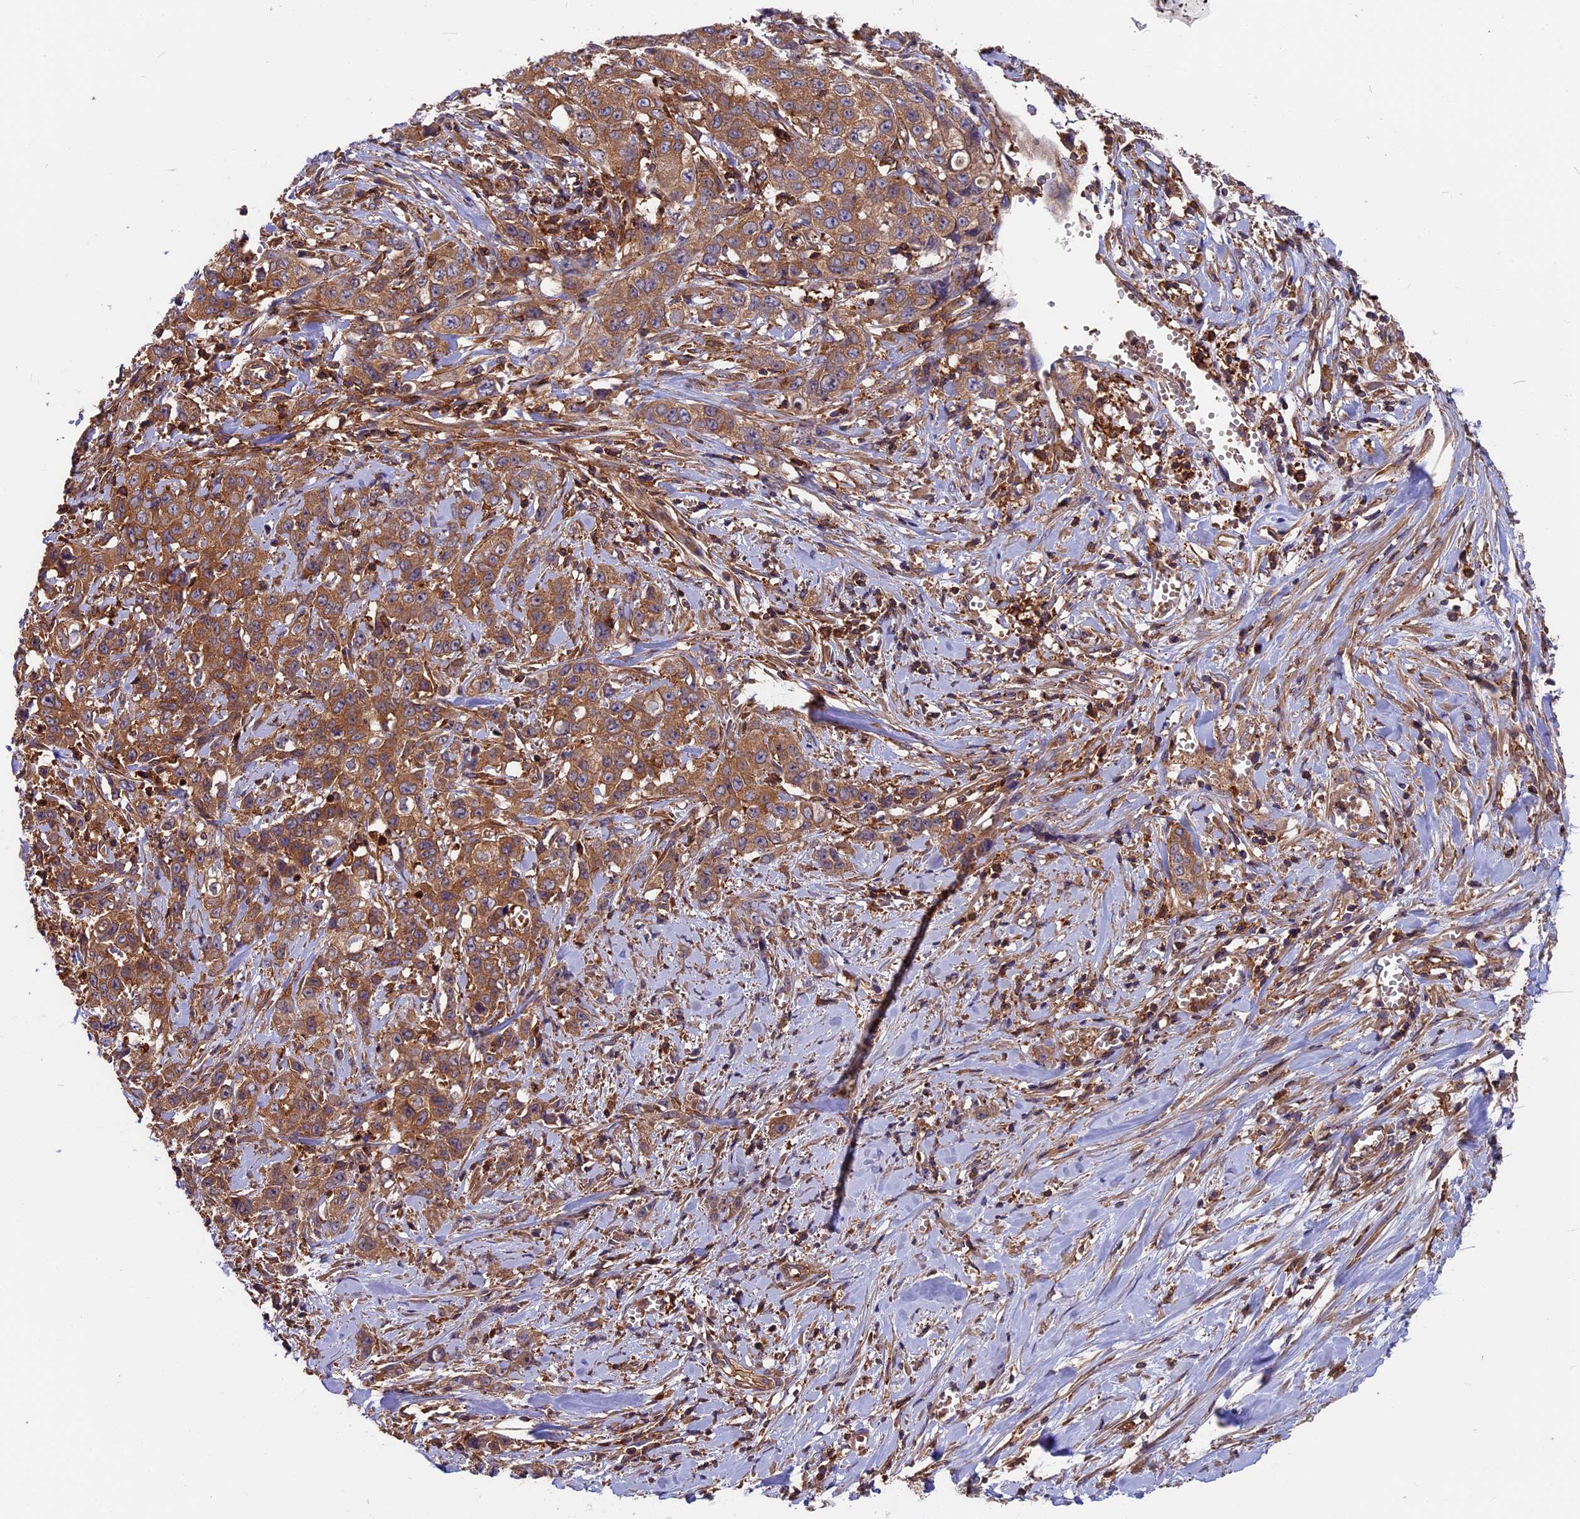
{"staining": {"intensity": "moderate", "quantity": ">75%", "location": "cytoplasmic/membranous"}, "tissue": "stomach cancer", "cell_type": "Tumor cells", "image_type": "cancer", "snomed": [{"axis": "morphology", "description": "Adenocarcinoma, NOS"}, {"axis": "topography", "description": "Stomach, upper"}], "caption": "Immunohistochemical staining of adenocarcinoma (stomach) demonstrates medium levels of moderate cytoplasmic/membranous expression in about >75% of tumor cells.", "gene": "MYO9B", "patient": {"sex": "male", "age": 62}}